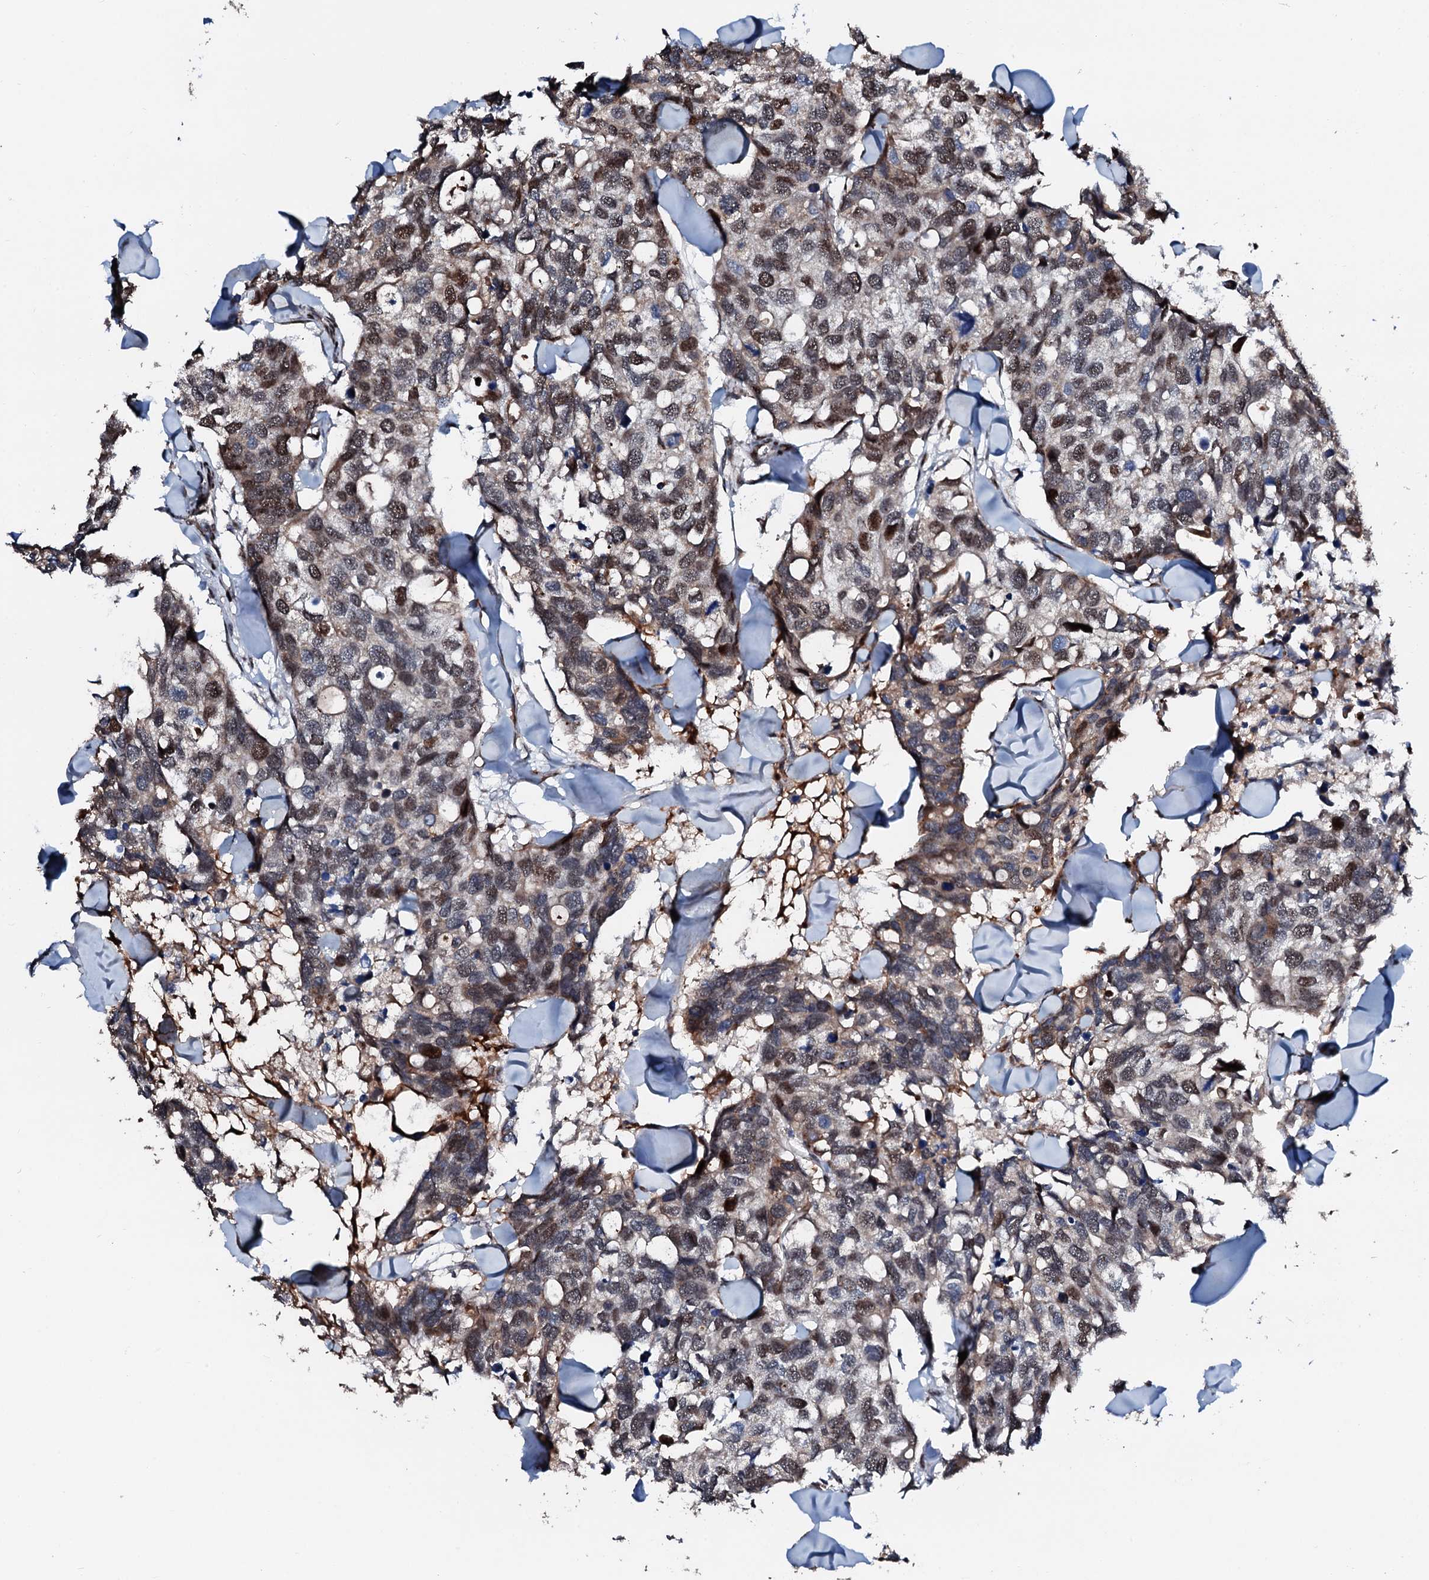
{"staining": {"intensity": "moderate", "quantity": ">75%", "location": "nuclear"}, "tissue": "breast cancer", "cell_type": "Tumor cells", "image_type": "cancer", "snomed": [{"axis": "morphology", "description": "Duct carcinoma"}, {"axis": "topography", "description": "Breast"}], "caption": "The photomicrograph shows a brown stain indicating the presence of a protein in the nuclear of tumor cells in breast cancer (invasive ductal carcinoma).", "gene": "KIF18A", "patient": {"sex": "female", "age": 83}}